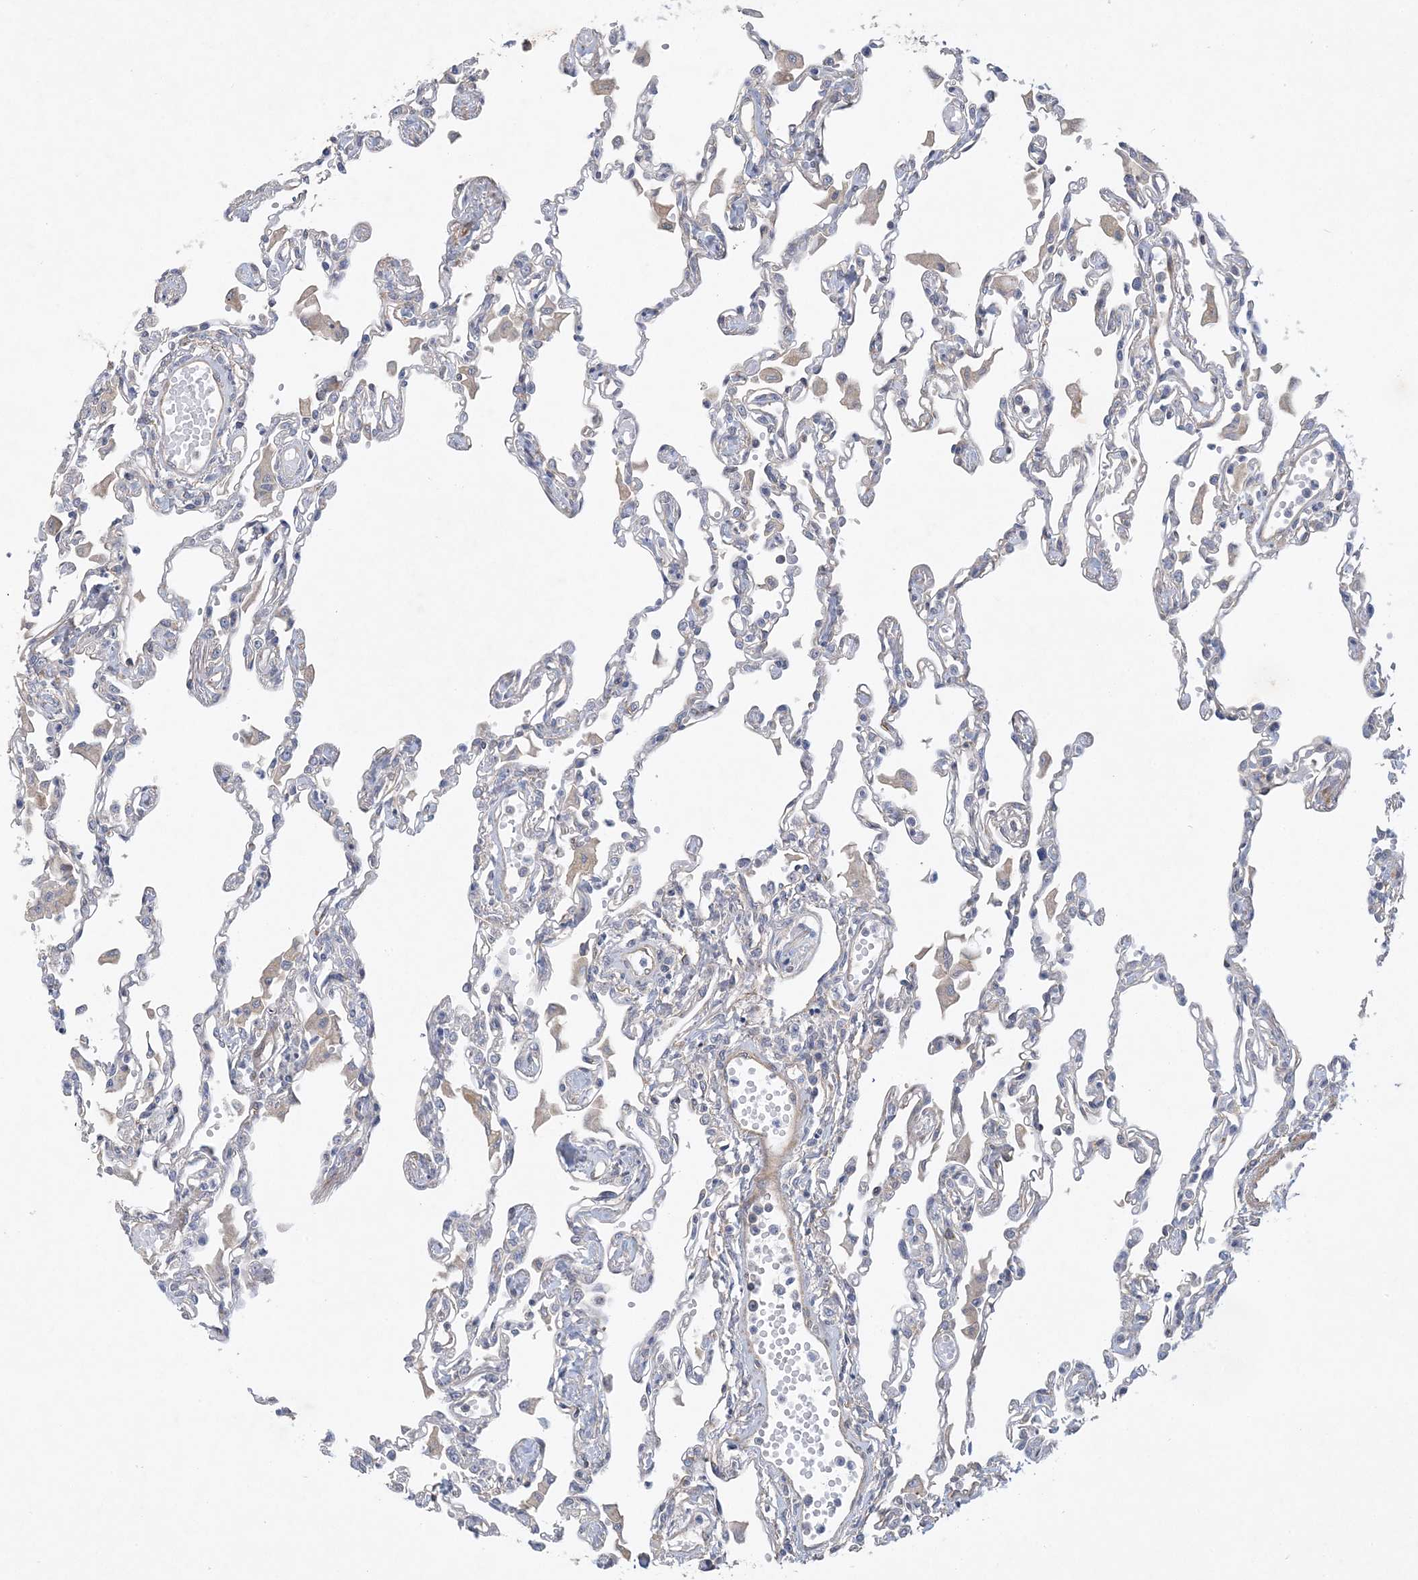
{"staining": {"intensity": "weak", "quantity": "<25%", "location": "cytoplasmic/membranous"}, "tissue": "lung", "cell_type": "Alveolar cells", "image_type": "normal", "snomed": [{"axis": "morphology", "description": "Normal tissue, NOS"}, {"axis": "topography", "description": "Bronchus"}, {"axis": "topography", "description": "Lung"}], "caption": "Lung was stained to show a protein in brown. There is no significant positivity in alveolar cells. (DAB (3,3'-diaminobenzidine) immunohistochemistry, high magnification).", "gene": "MAP4K5", "patient": {"sex": "female", "age": 49}}